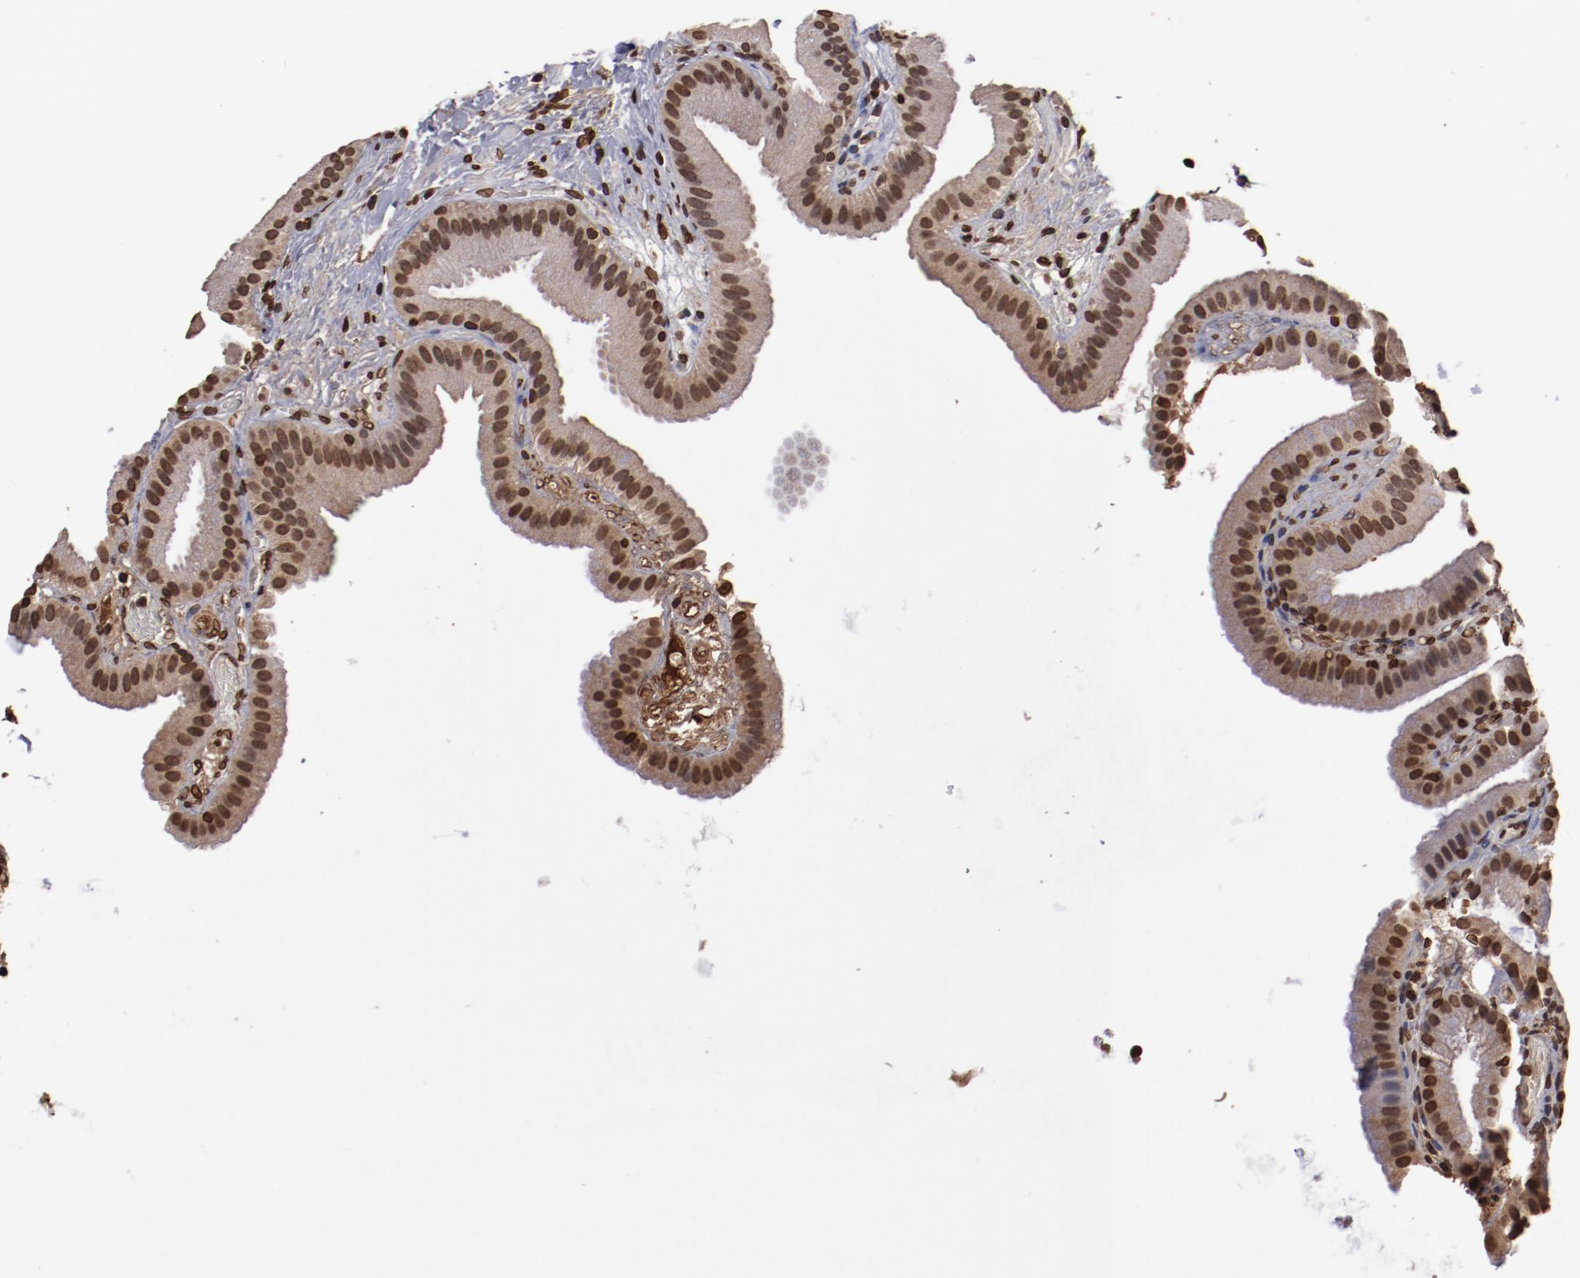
{"staining": {"intensity": "strong", "quantity": ">75%", "location": "nuclear"}, "tissue": "gallbladder", "cell_type": "Glandular cells", "image_type": "normal", "snomed": [{"axis": "morphology", "description": "Normal tissue, NOS"}, {"axis": "topography", "description": "Gallbladder"}], "caption": "Glandular cells show high levels of strong nuclear positivity in about >75% of cells in benign human gallbladder.", "gene": "AKT1", "patient": {"sex": "female", "age": 63}}